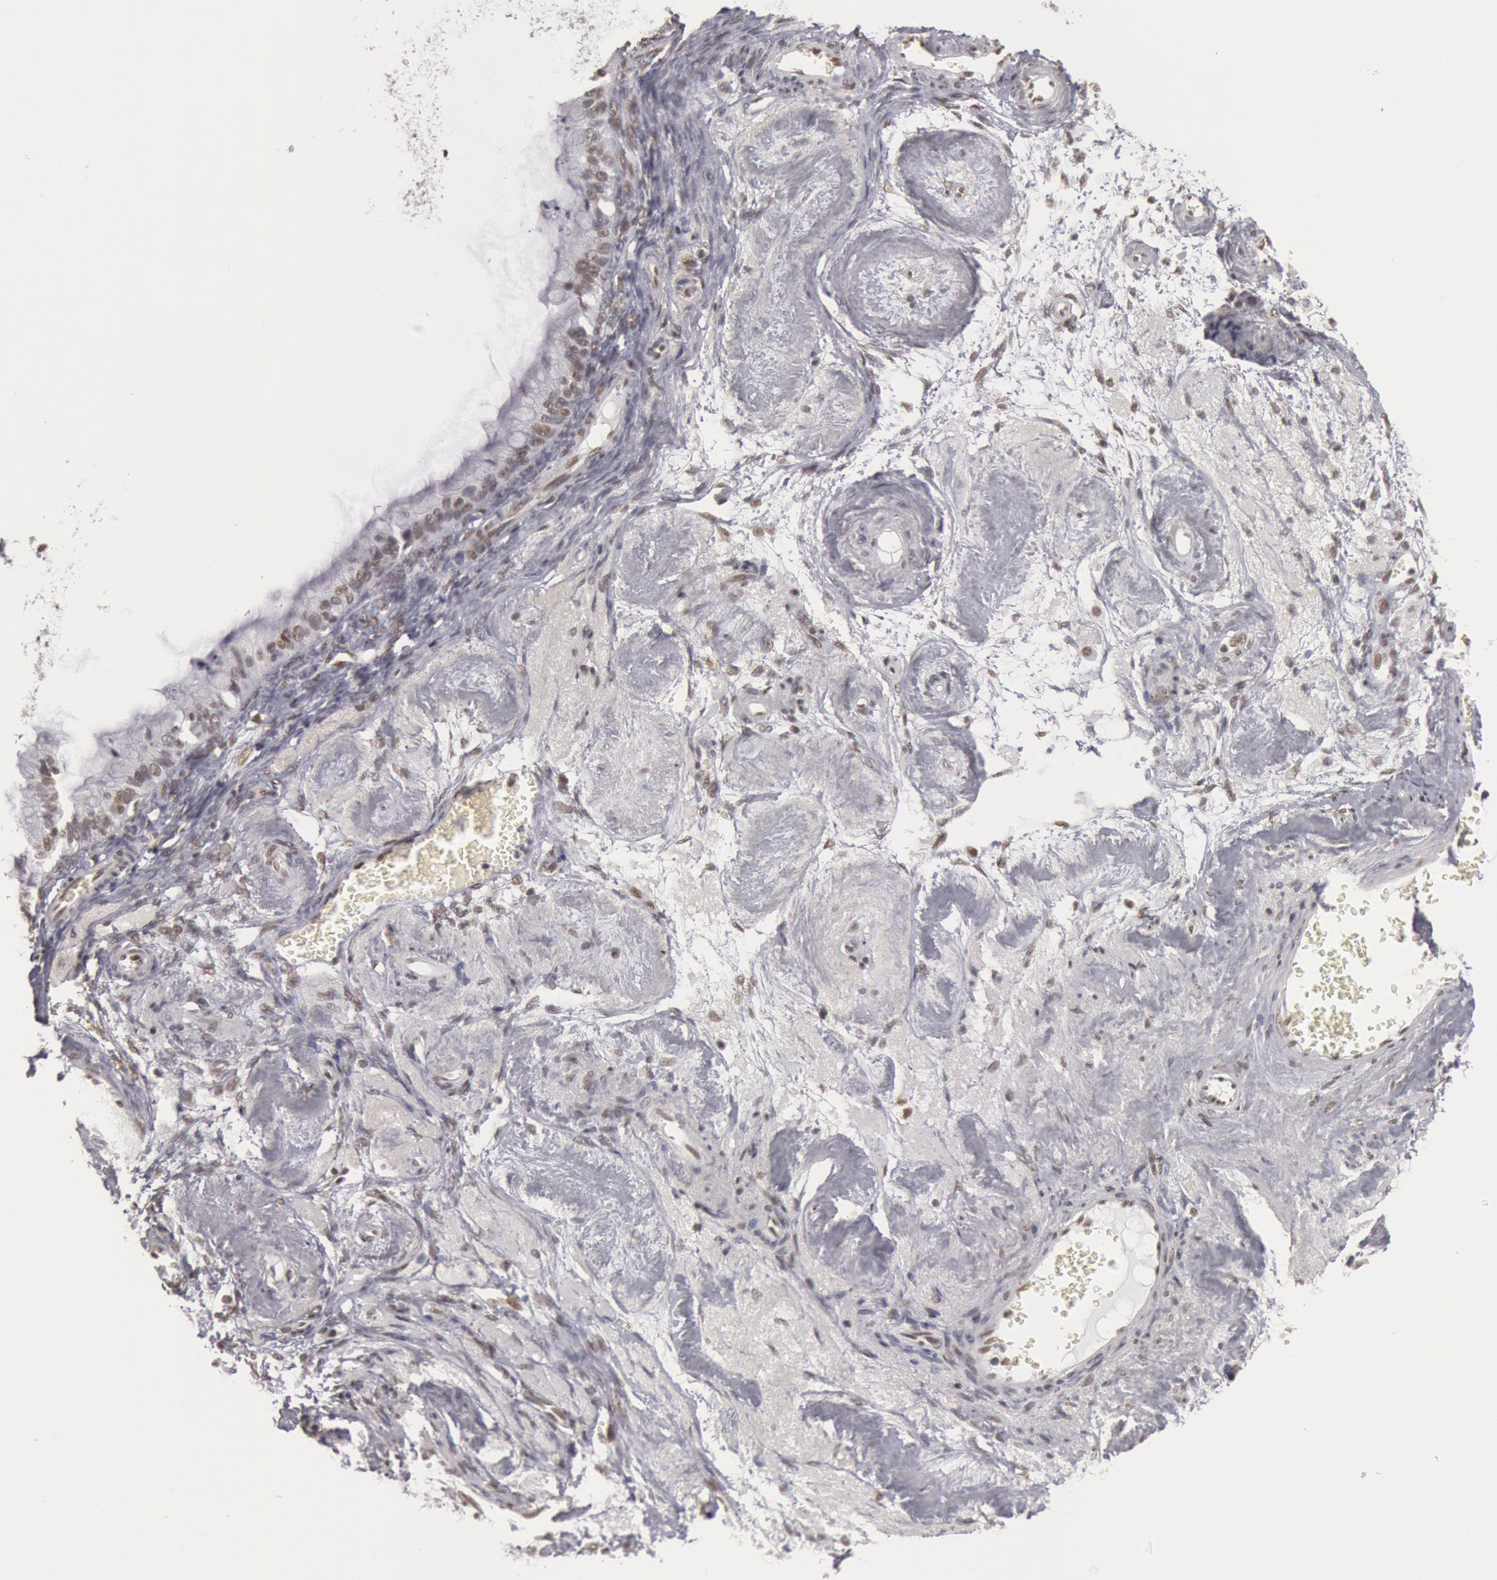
{"staining": {"intensity": "moderate", "quantity": ">75%", "location": "nuclear"}, "tissue": "ovarian cancer", "cell_type": "Tumor cells", "image_type": "cancer", "snomed": [{"axis": "morphology", "description": "Cystadenocarcinoma, mucinous, NOS"}, {"axis": "topography", "description": "Ovary"}], "caption": "Immunohistochemistry of ovarian cancer (mucinous cystadenocarcinoma) displays medium levels of moderate nuclear expression in about >75% of tumor cells. (Stains: DAB in brown, nuclei in blue, Microscopy: brightfield microscopy at high magnification).", "gene": "ESS2", "patient": {"sex": "female", "age": 57}}